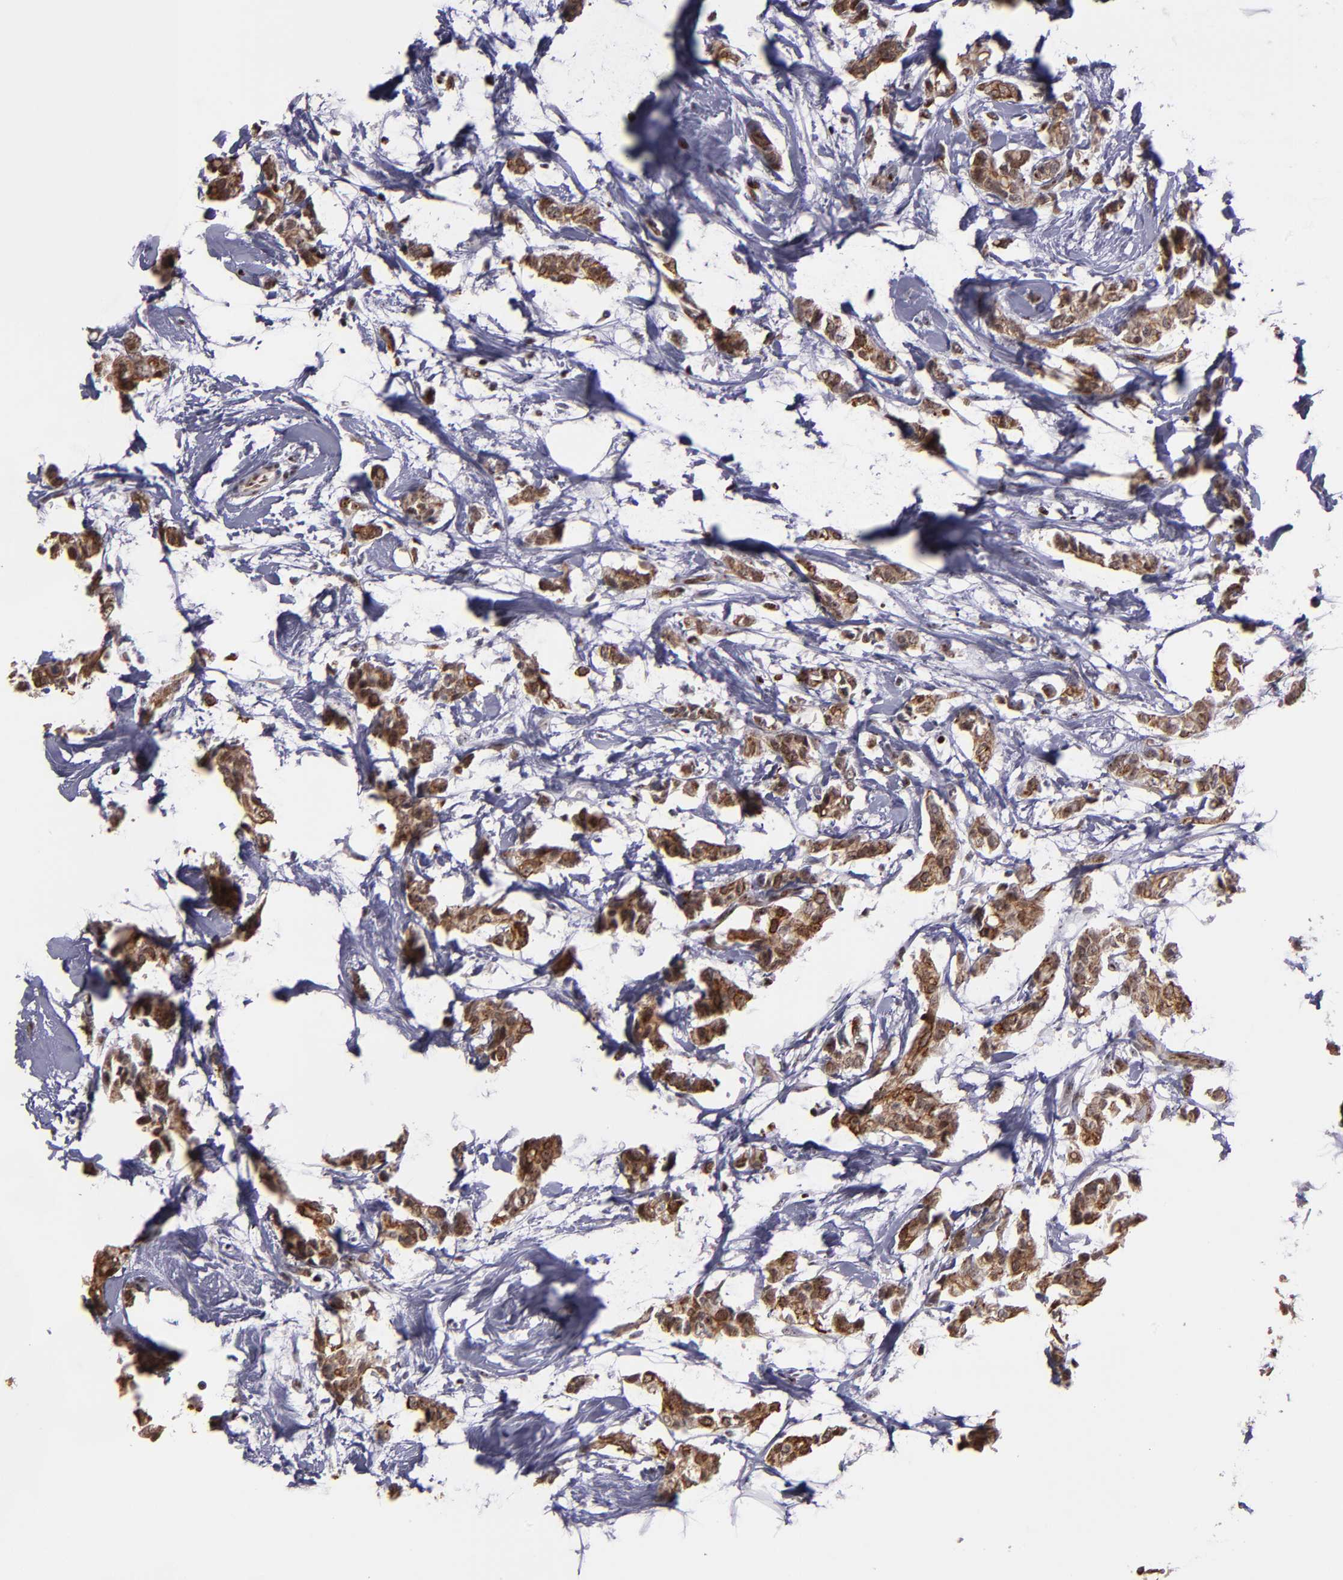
{"staining": {"intensity": "moderate", "quantity": ">75%", "location": "cytoplasmic/membranous"}, "tissue": "breast cancer", "cell_type": "Tumor cells", "image_type": "cancer", "snomed": [{"axis": "morphology", "description": "Duct carcinoma"}, {"axis": "topography", "description": "Breast"}], "caption": "This is an image of IHC staining of invasive ductal carcinoma (breast), which shows moderate staining in the cytoplasmic/membranous of tumor cells.", "gene": "DDX24", "patient": {"sex": "female", "age": 84}}